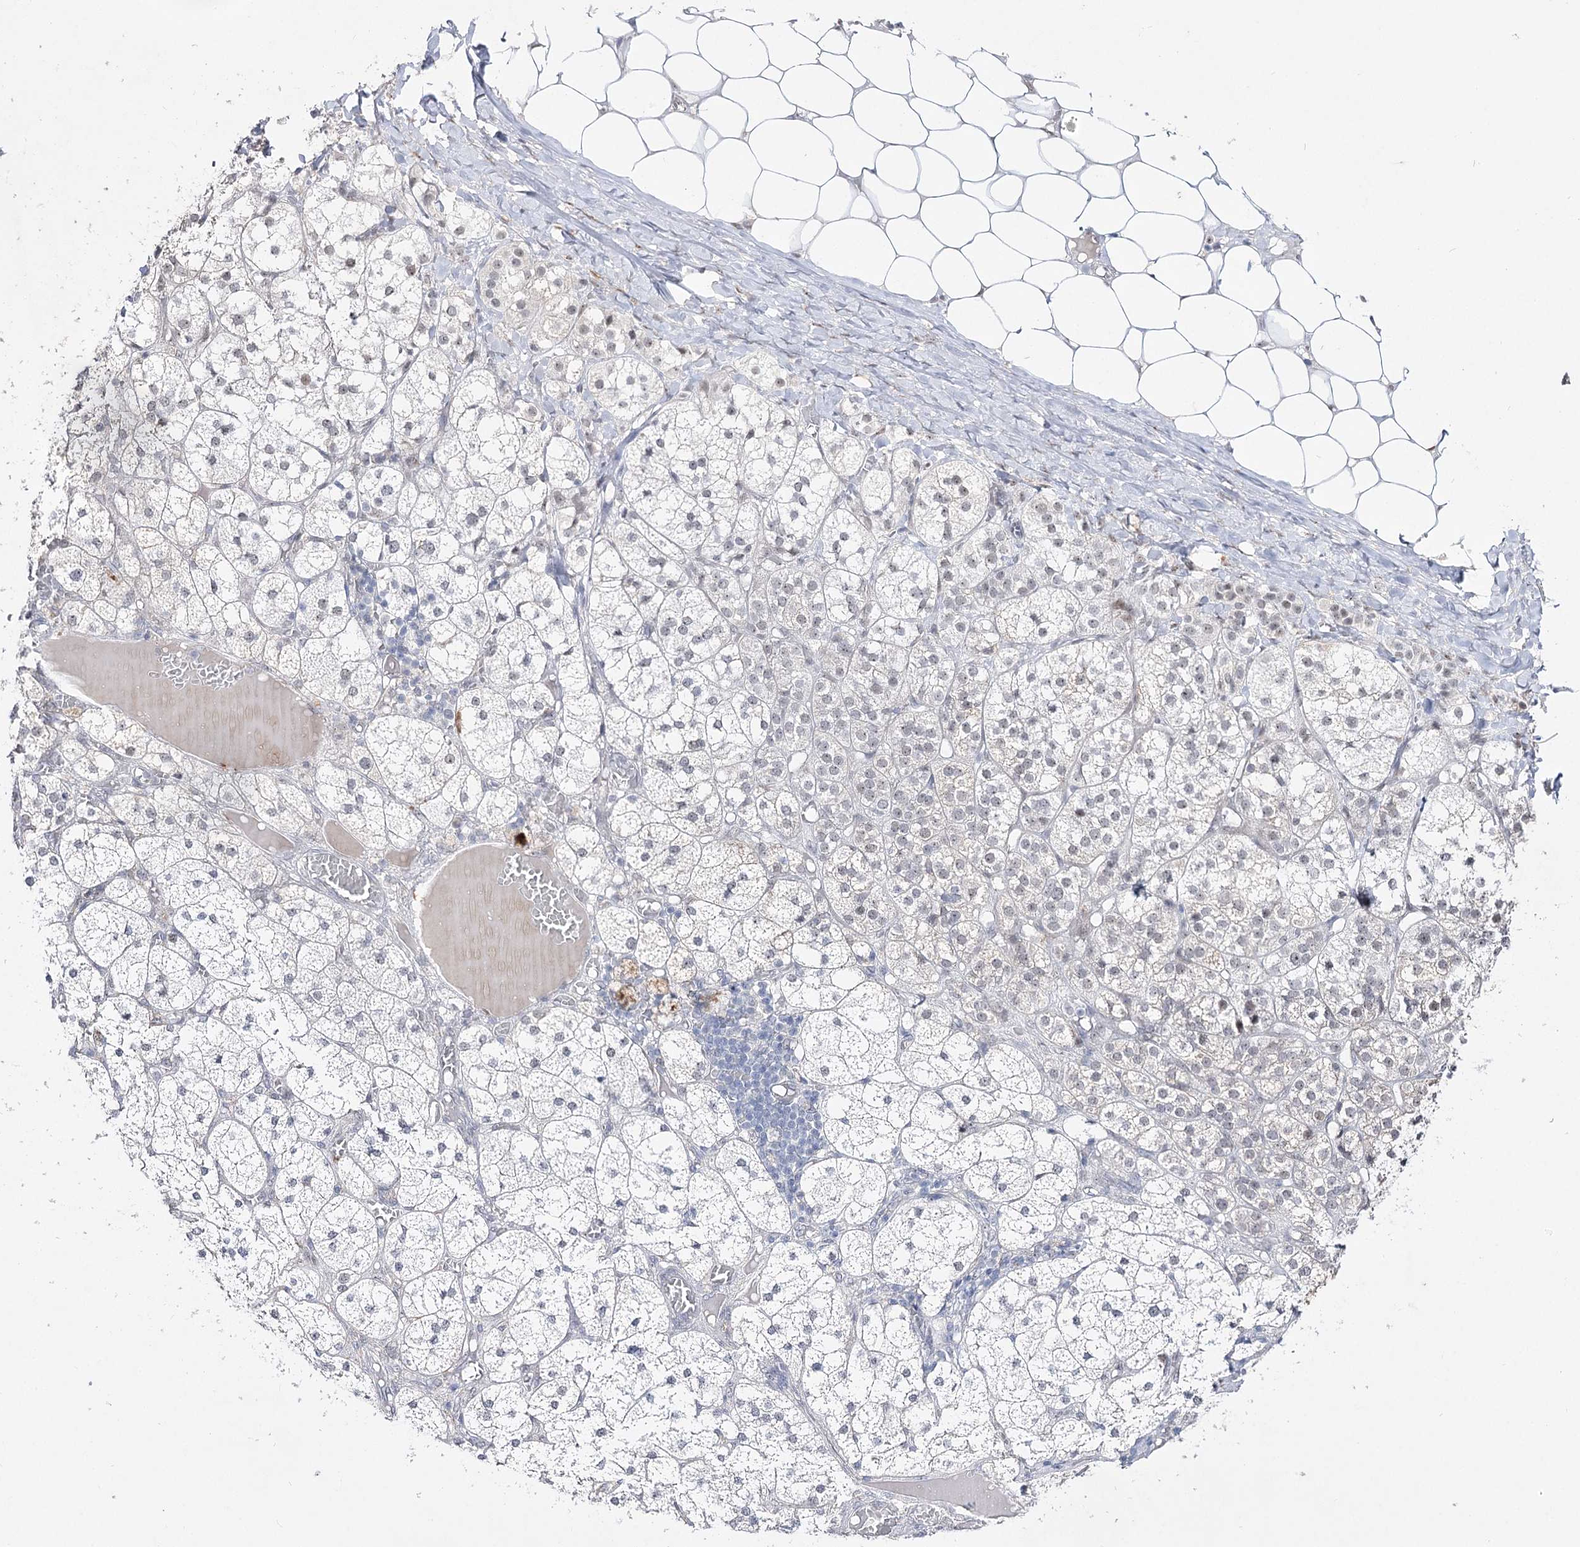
{"staining": {"intensity": "moderate", "quantity": "<25%", "location": "cytoplasmic/membranous,nuclear"}, "tissue": "adrenal gland", "cell_type": "Glandular cells", "image_type": "normal", "snomed": [{"axis": "morphology", "description": "Normal tissue, NOS"}, {"axis": "topography", "description": "Adrenal gland"}], "caption": "Protein expression by immunohistochemistry reveals moderate cytoplasmic/membranous,nuclear staining in about <25% of glandular cells in normal adrenal gland. The protein is shown in brown color, while the nuclei are stained blue.", "gene": "DDX50", "patient": {"sex": "female", "age": 61}}